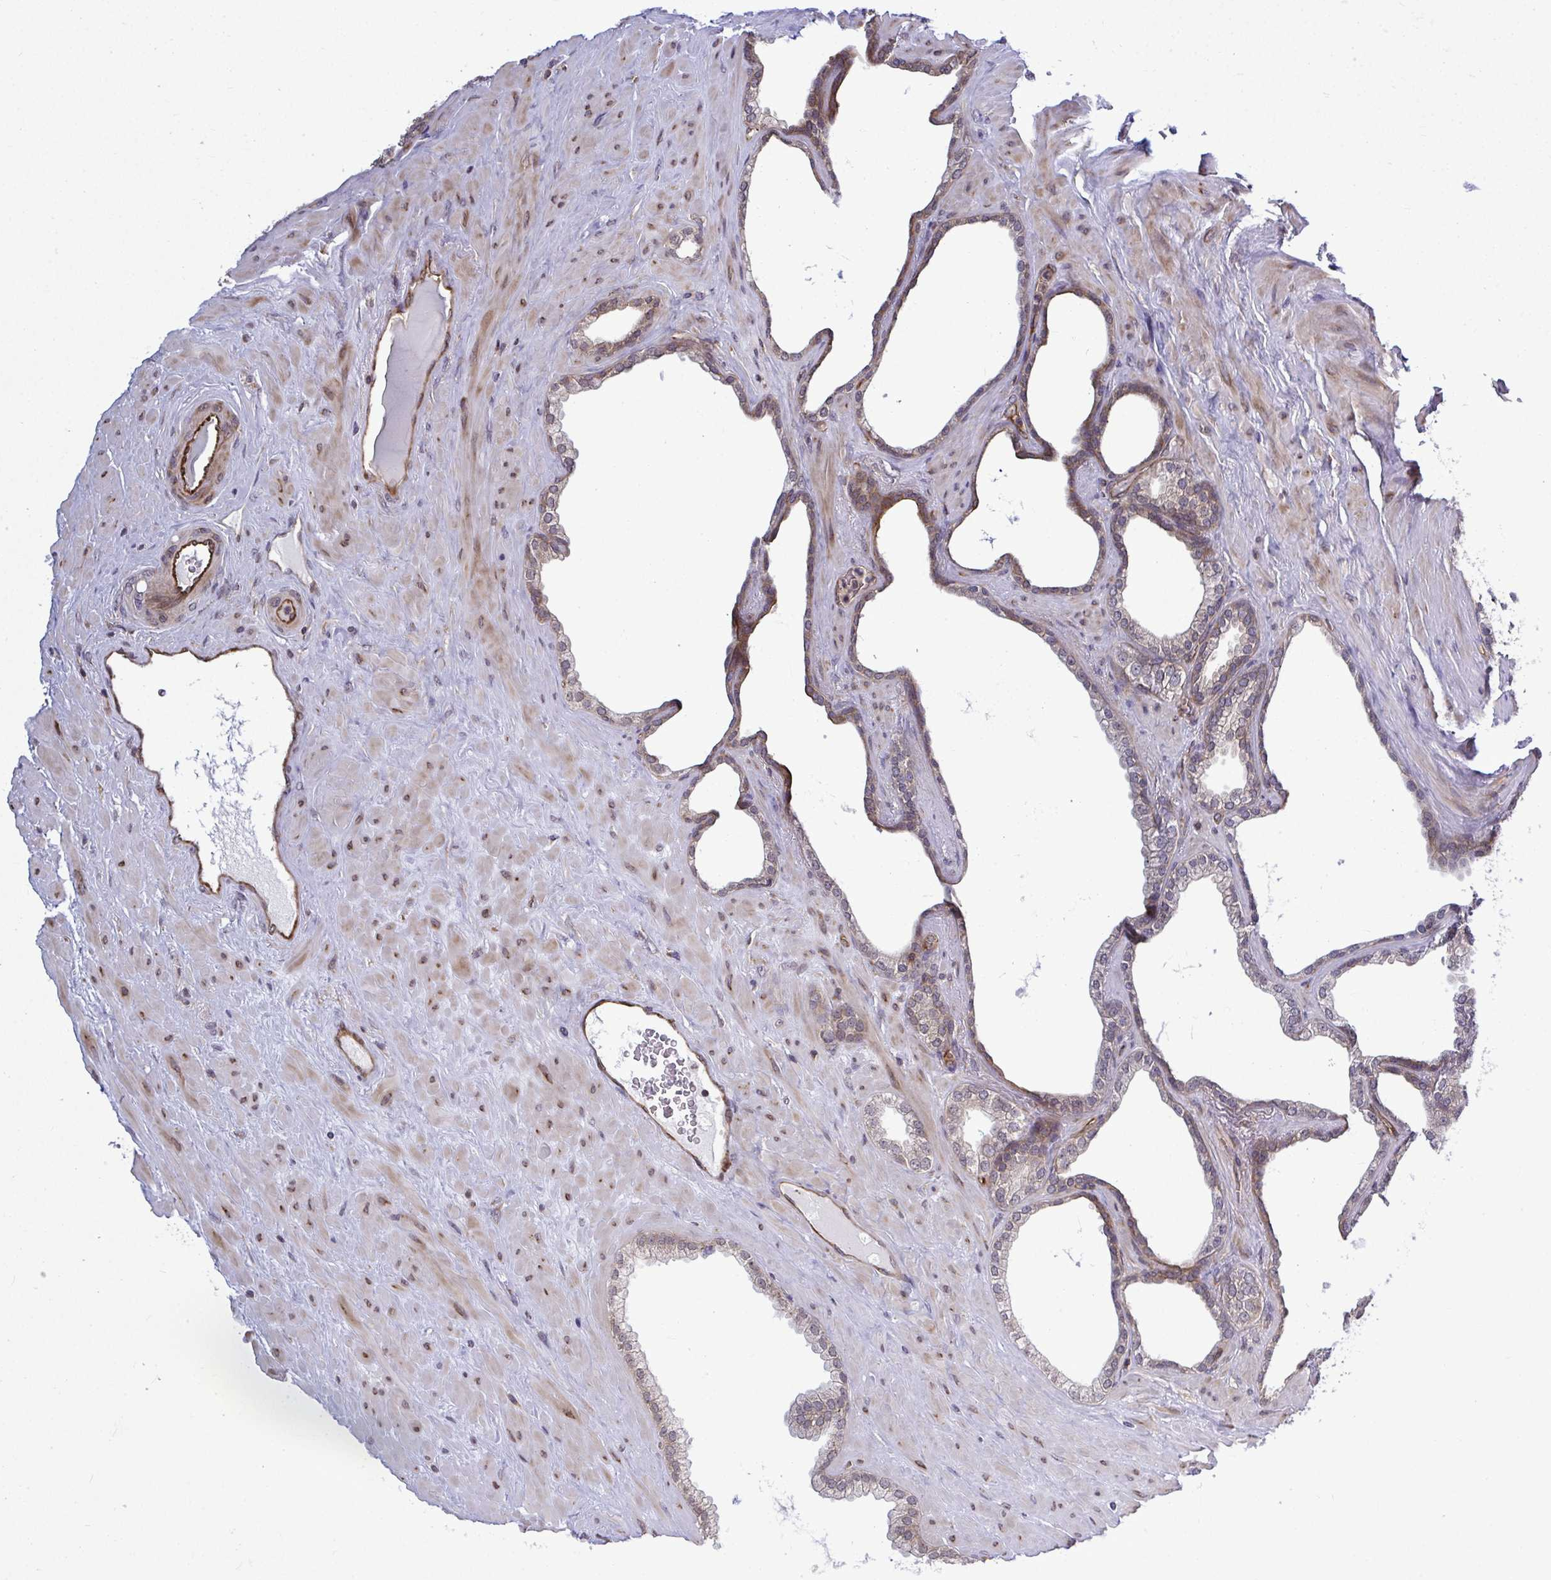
{"staining": {"intensity": "weak", "quantity": "25%-75%", "location": "cytoplasmic/membranous"}, "tissue": "prostate cancer", "cell_type": "Tumor cells", "image_type": "cancer", "snomed": [{"axis": "morphology", "description": "Adenocarcinoma, High grade"}, {"axis": "topography", "description": "Prostate"}], "caption": "Prostate cancer tissue exhibits weak cytoplasmic/membranous staining in approximately 25%-75% of tumor cells (DAB (3,3'-diaminobenzidine) IHC, brown staining for protein, blue staining for nuclei).", "gene": "FUT10", "patient": {"sex": "male", "age": 68}}